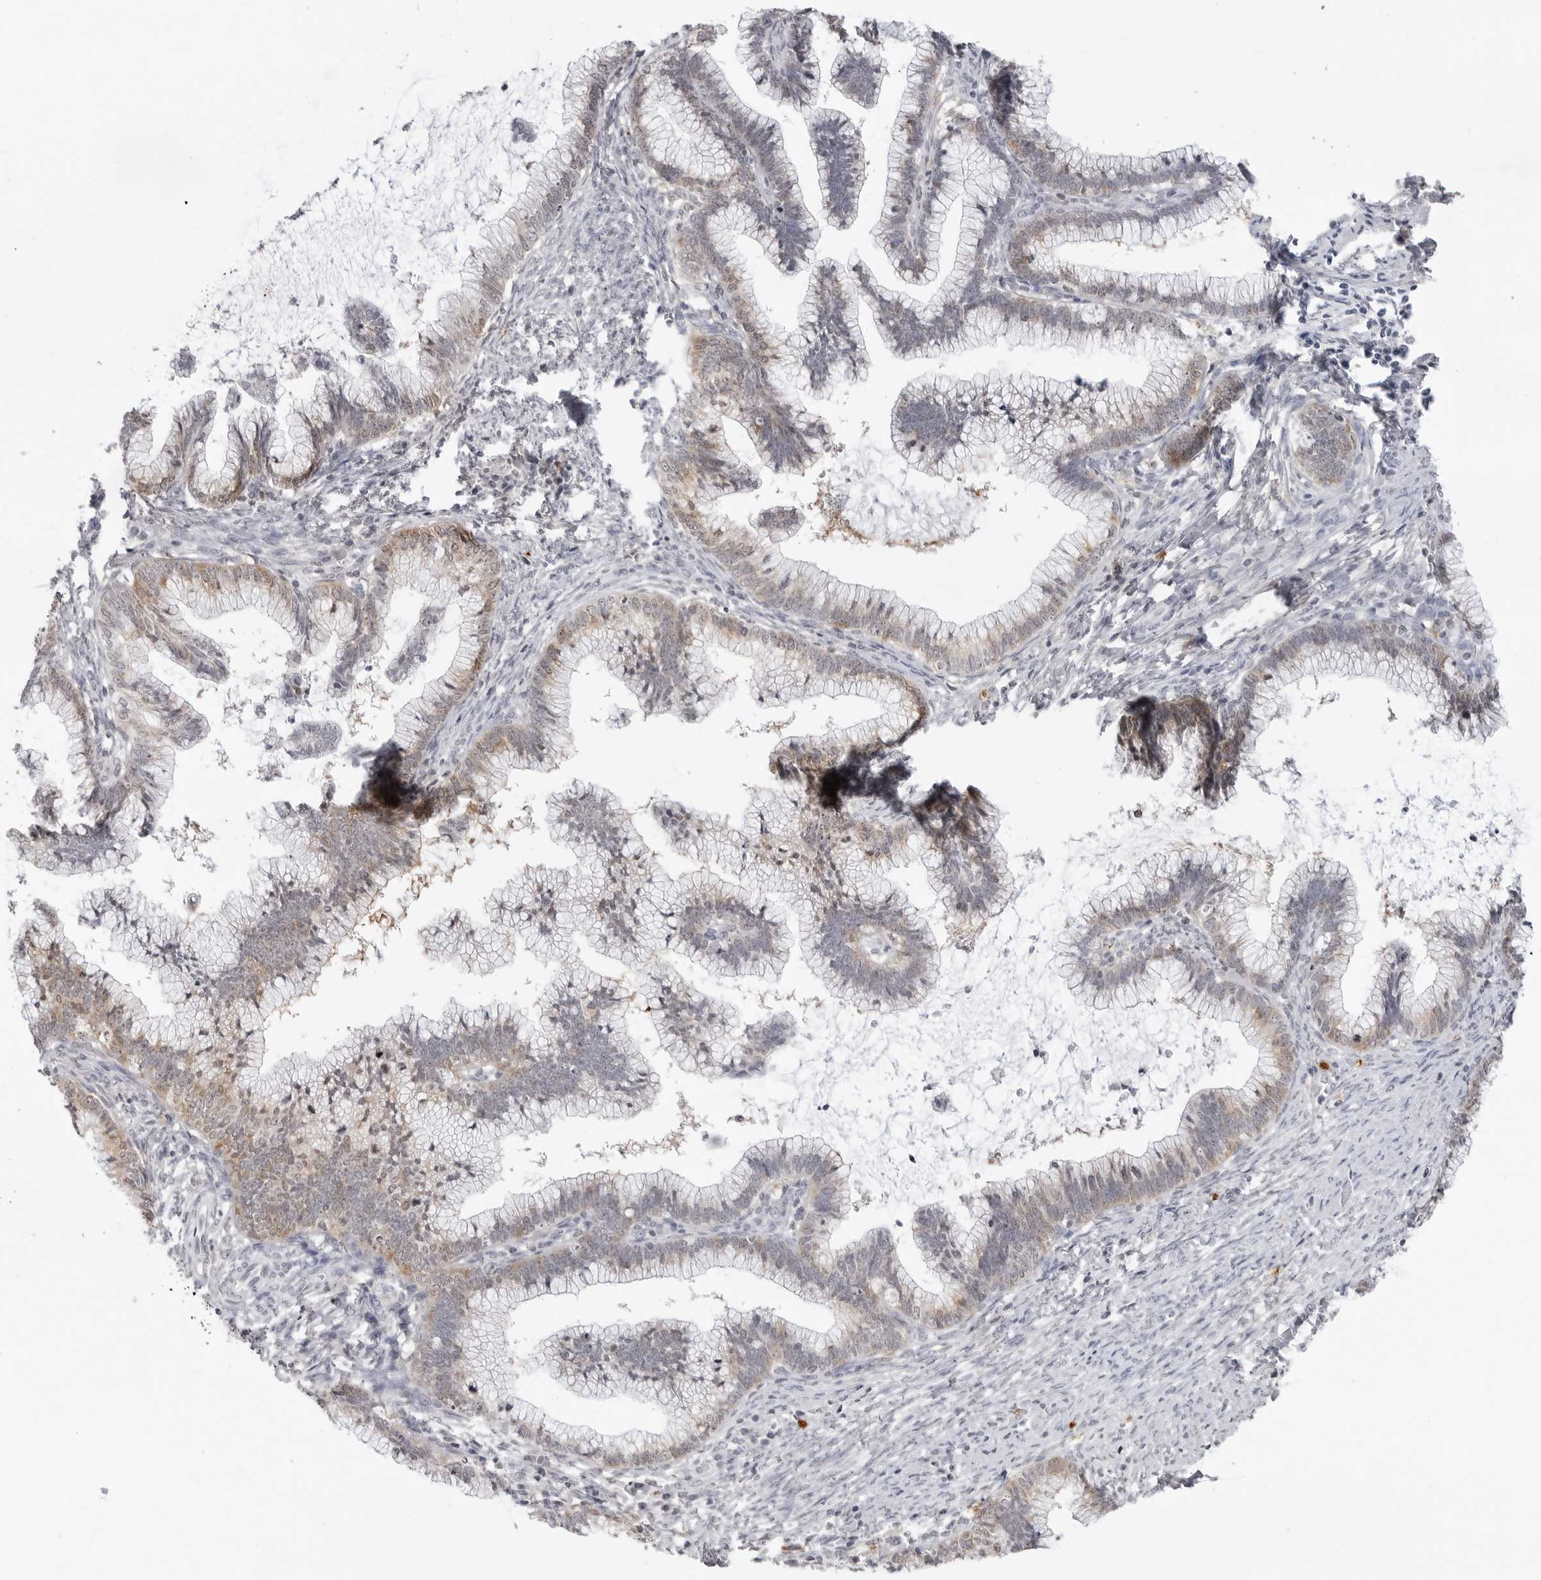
{"staining": {"intensity": "weak", "quantity": "25%-75%", "location": "cytoplasmic/membranous"}, "tissue": "cervical cancer", "cell_type": "Tumor cells", "image_type": "cancer", "snomed": [{"axis": "morphology", "description": "Adenocarcinoma, NOS"}, {"axis": "topography", "description": "Cervix"}], "caption": "Immunohistochemistry staining of cervical adenocarcinoma, which exhibits low levels of weak cytoplasmic/membranous positivity in about 25%-75% of tumor cells indicating weak cytoplasmic/membranous protein staining. The staining was performed using DAB (3,3'-diaminobenzidine) (brown) for protein detection and nuclei were counterstained in hematoxylin (blue).", "gene": "RRM1", "patient": {"sex": "female", "age": 36}}